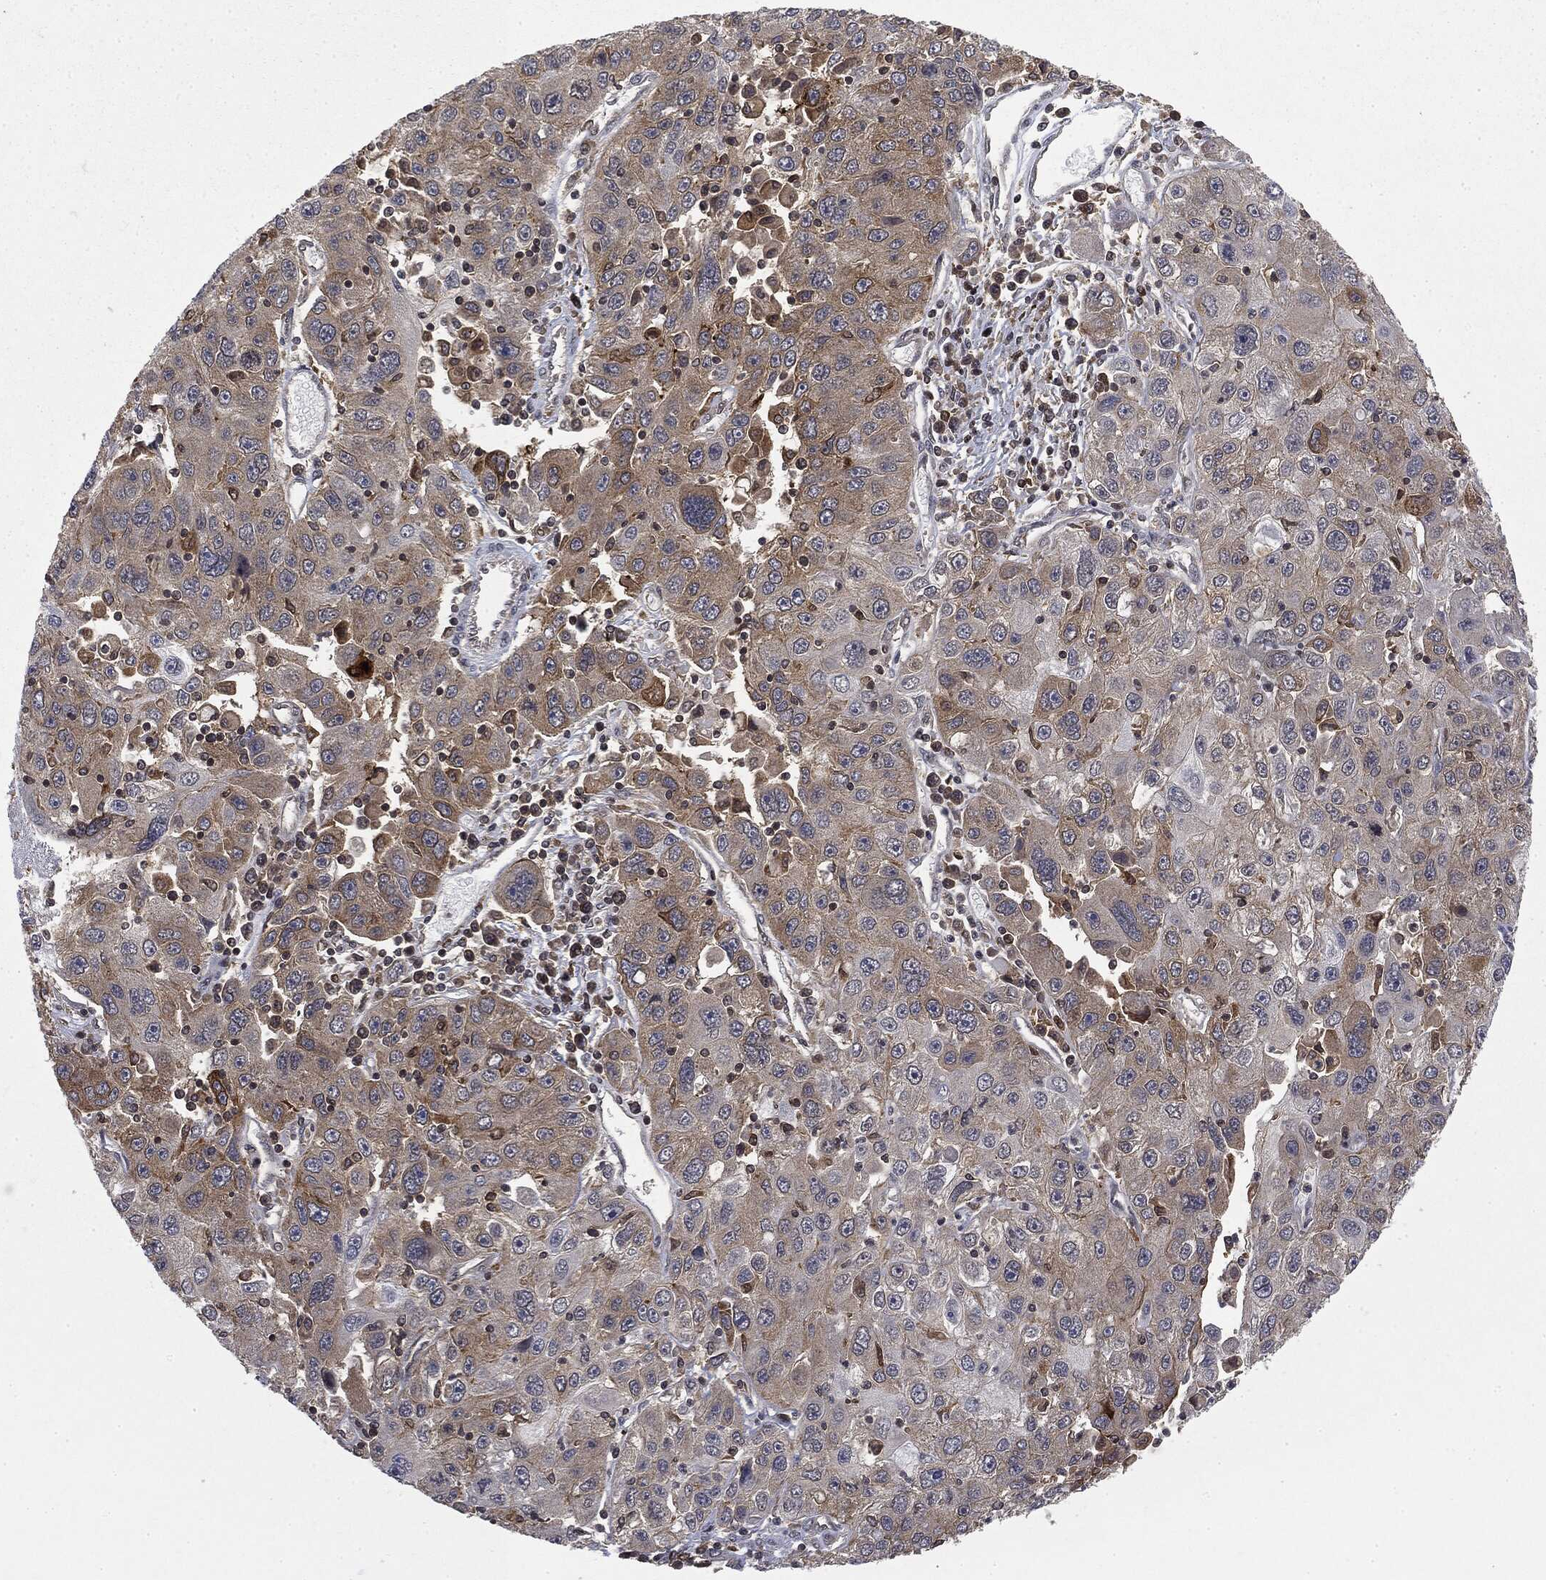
{"staining": {"intensity": "weak", "quantity": "<25%", "location": "cytoplasmic/membranous"}, "tissue": "stomach cancer", "cell_type": "Tumor cells", "image_type": "cancer", "snomed": [{"axis": "morphology", "description": "Adenocarcinoma, NOS"}, {"axis": "topography", "description": "Stomach"}], "caption": "Immunohistochemical staining of human adenocarcinoma (stomach) shows no significant positivity in tumor cells.", "gene": "SNX5", "patient": {"sex": "male", "age": 56}}